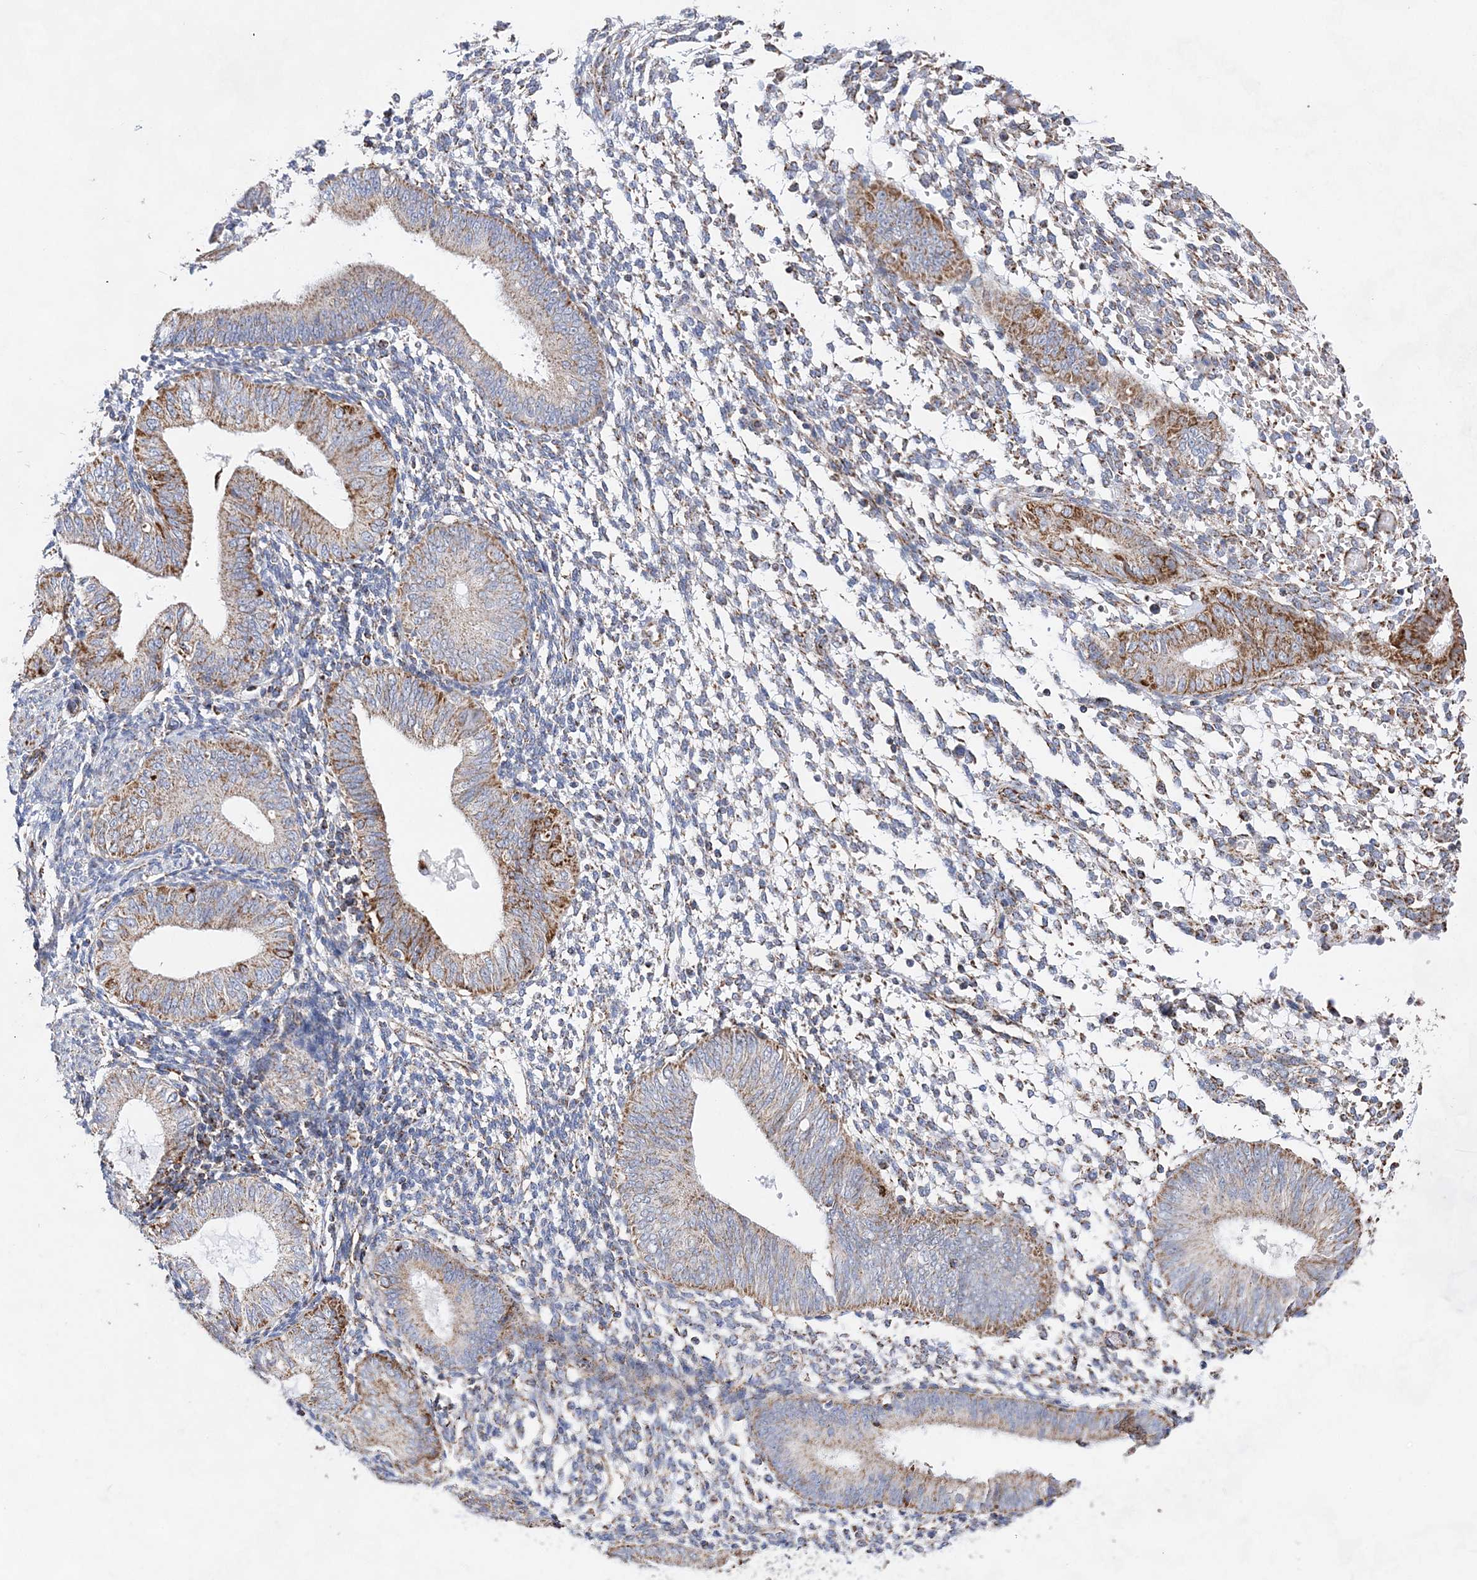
{"staining": {"intensity": "moderate", "quantity": "<25%", "location": "cytoplasmic/membranous"}, "tissue": "endometrium", "cell_type": "Cells in endometrial stroma", "image_type": "normal", "snomed": [{"axis": "morphology", "description": "Normal tissue, NOS"}, {"axis": "topography", "description": "Uterus"}, {"axis": "topography", "description": "Endometrium"}], "caption": "This photomicrograph demonstrates benign endometrium stained with immunohistochemistry (IHC) to label a protein in brown. The cytoplasmic/membranous of cells in endometrial stroma show moderate positivity for the protein. Nuclei are counter-stained blue.", "gene": "ACOT9", "patient": {"sex": "female", "age": 48}}